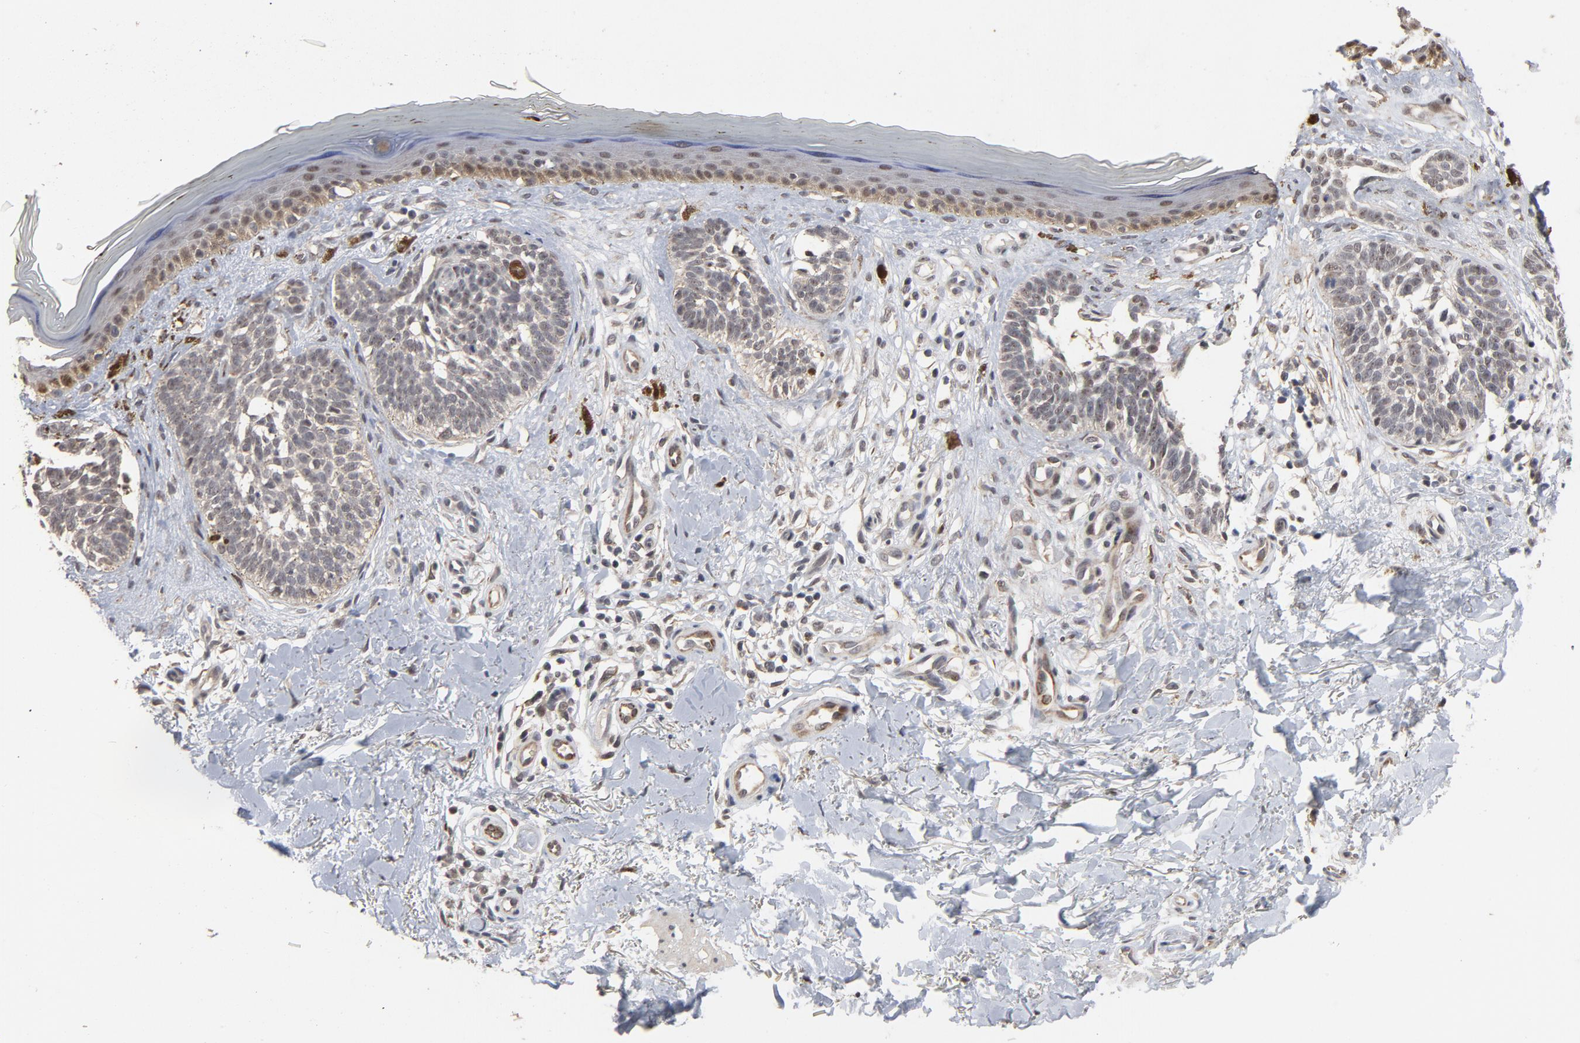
{"staining": {"intensity": "negative", "quantity": "none", "location": "none"}, "tissue": "skin cancer", "cell_type": "Tumor cells", "image_type": "cancer", "snomed": [{"axis": "morphology", "description": "Normal tissue, NOS"}, {"axis": "morphology", "description": "Basal cell carcinoma"}, {"axis": "topography", "description": "Skin"}], "caption": "Immunohistochemistry (IHC) image of neoplastic tissue: skin cancer (basal cell carcinoma) stained with DAB demonstrates no significant protein expression in tumor cells.", "gene": "RTL5", "patient": {"sex": "female", "age": 58}}